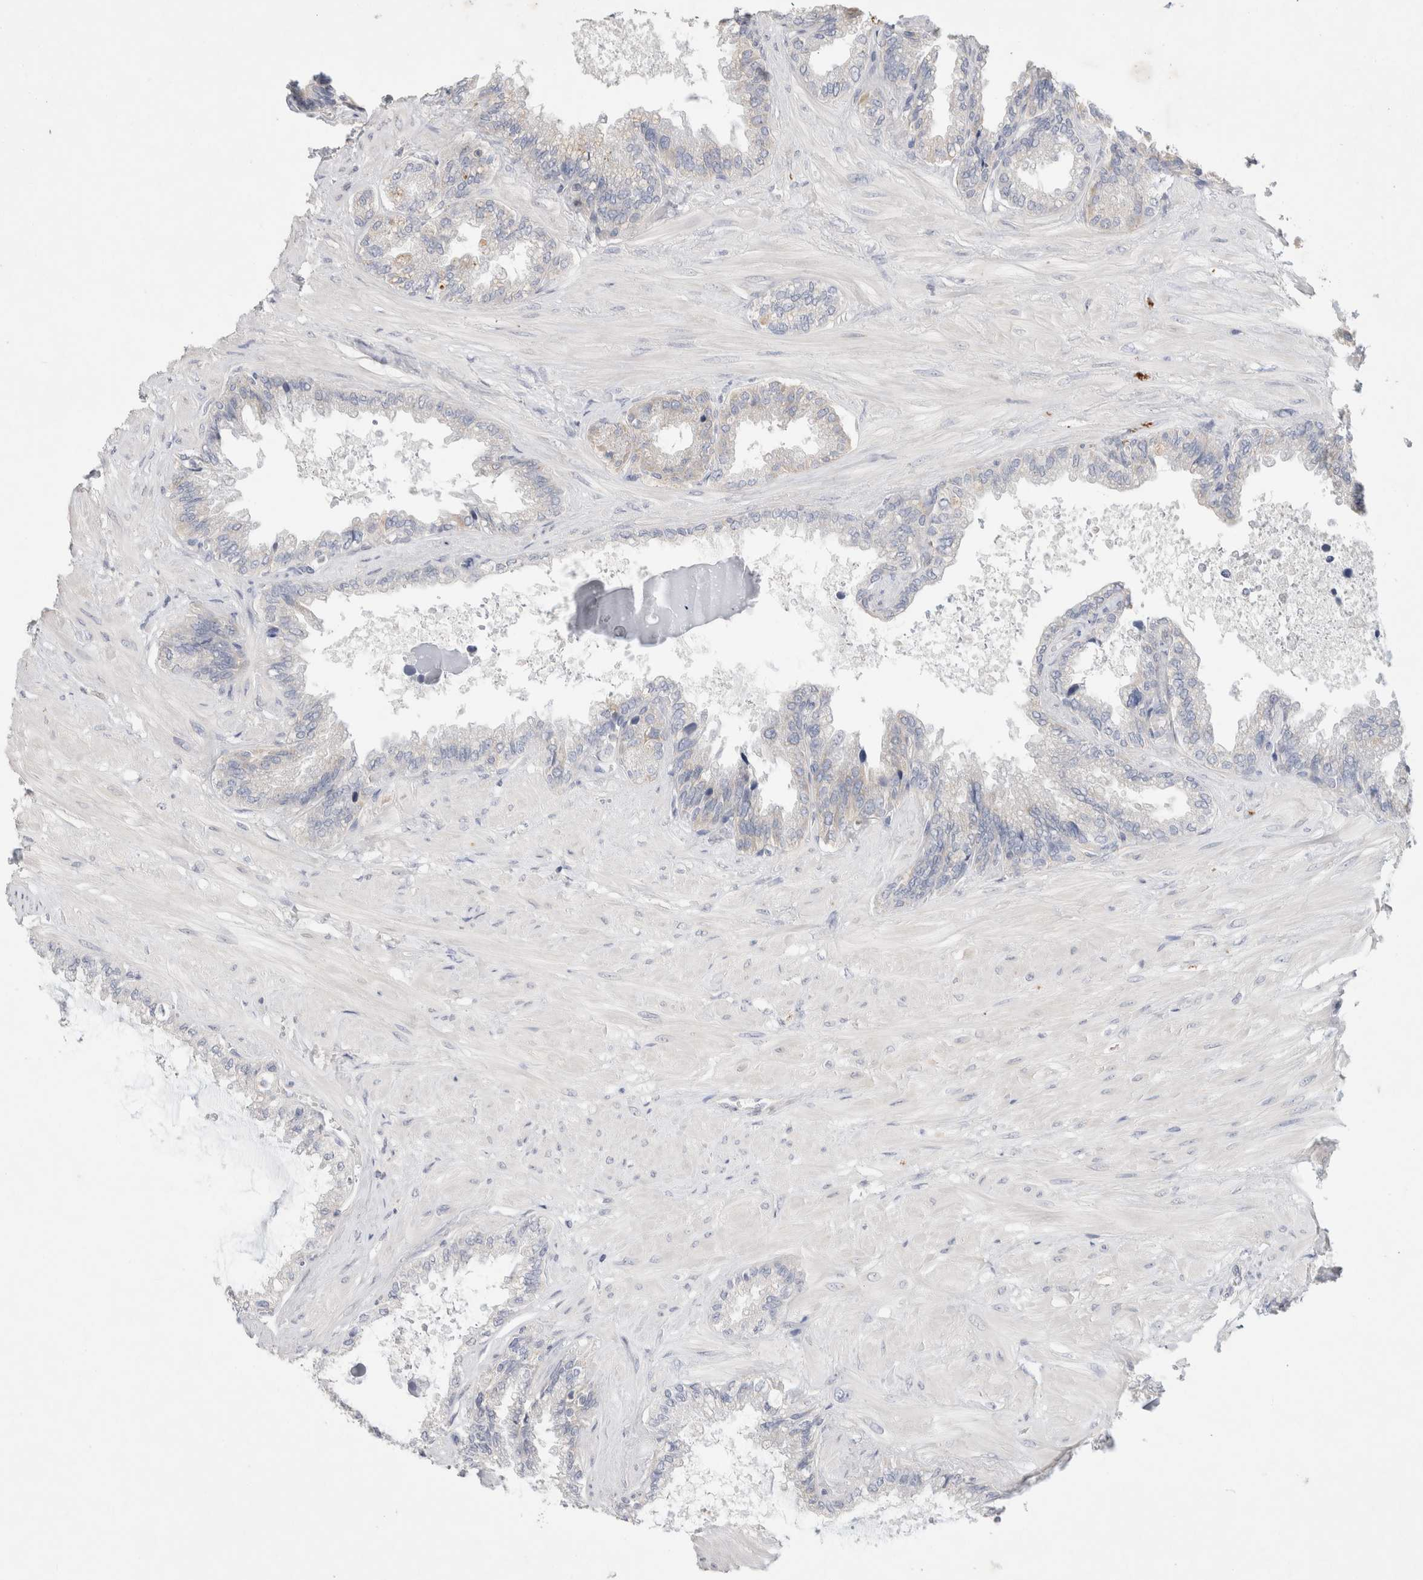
{"staining": {"intensity": "weak", "quantity": "<25%", "location": "cytoplasmic/membranous"}, "tissue": "seminal vesicle", "cell_type": "Glandular cells", "image_type": "normal", "snomed": [{"axis": "morphology", "description": "Normal tissue, NOS"}, {"axis": "topography", "description": "Seminal veicle"}], "caption": "Human seminal vesicle stained for a protein using IHC demonstrates no expression in glandular cells.", "gene": "MPP2", "patient": {"sex": "male", "age": 46}}